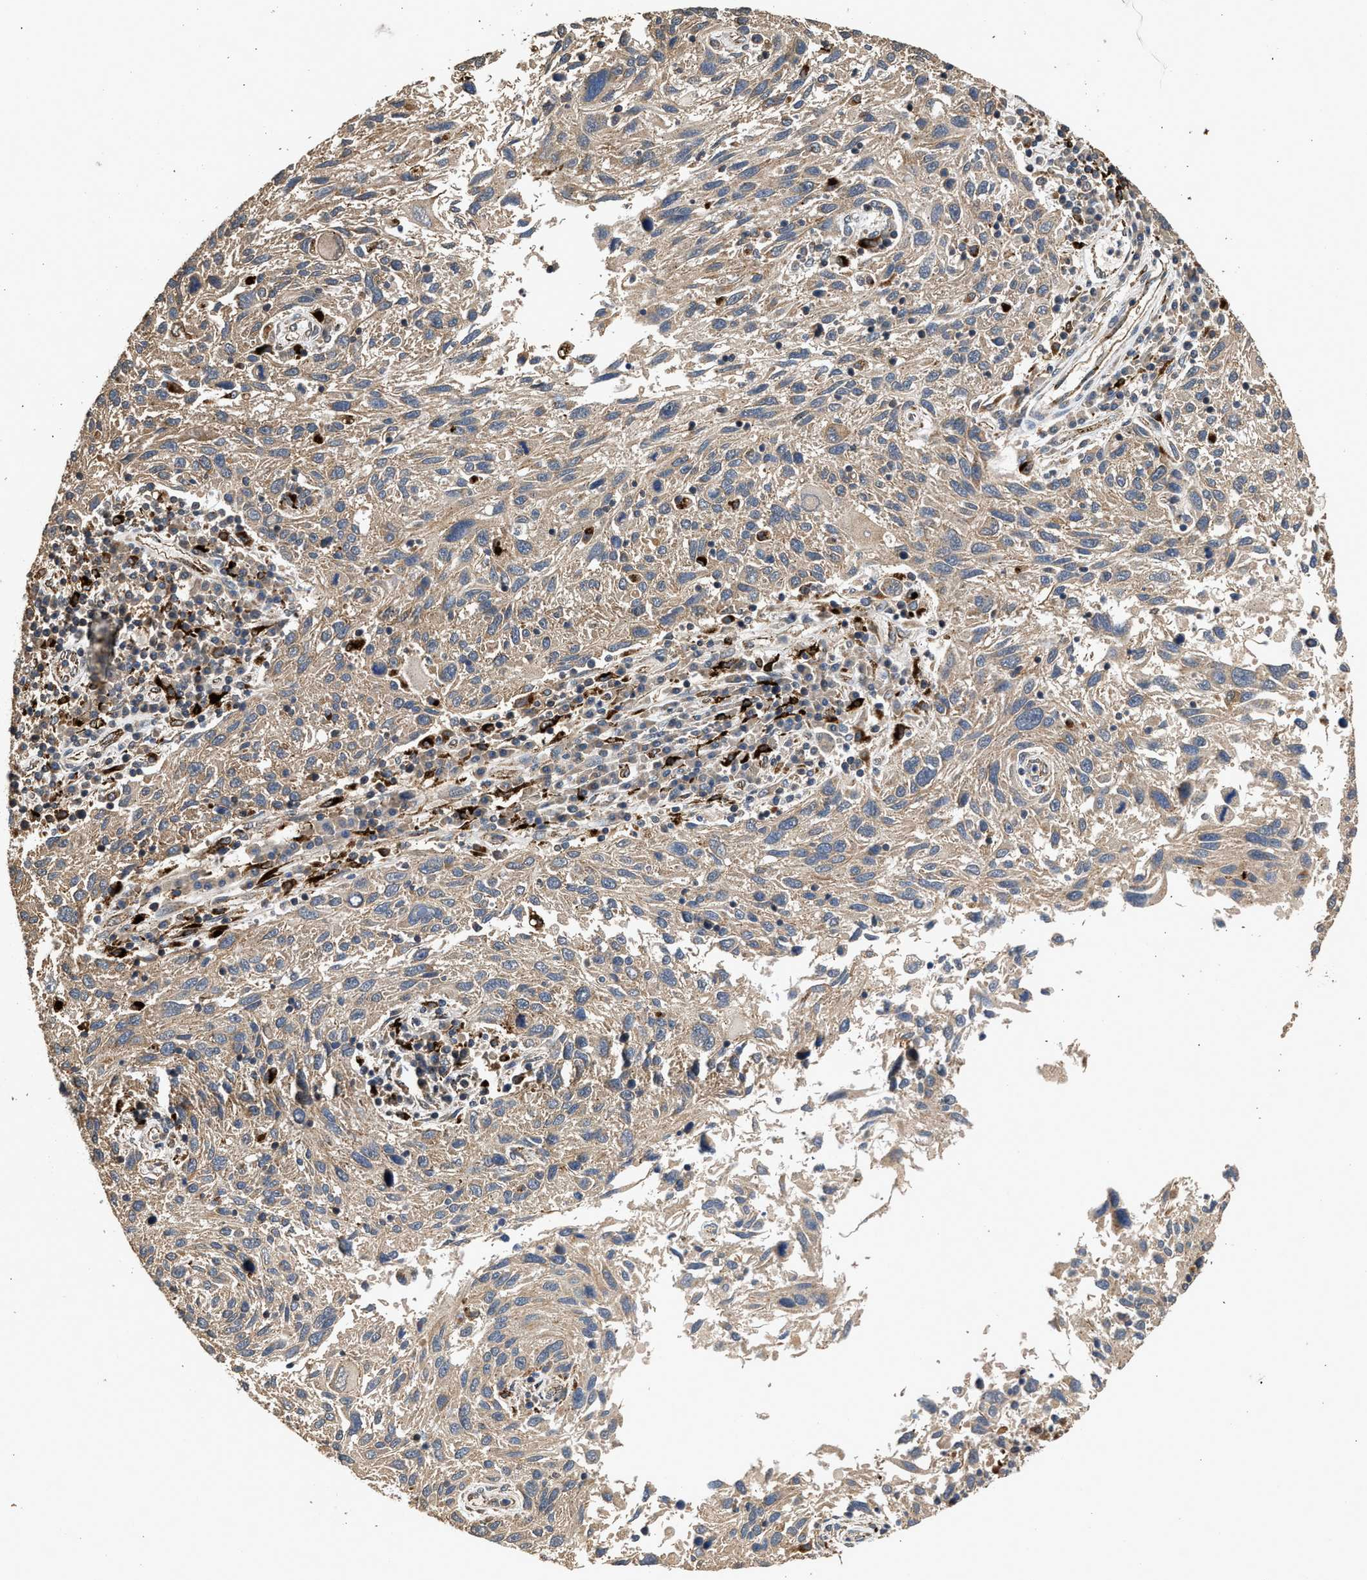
{"staining": {"intensity": "moderate", "quantity": ">75%", "location": "cytoplasmic/membranous"}, "tissue": "melanoma", "cell_type": "Tumor cells", "image_type": "cancer", "snomed": [{"axis": "morphology", "description": "Malignant melanoma, NOS"}, {"axis": "topography", "description": "Skin"}], "caption": "The micrograph reveals a brown stain indicating the presence of a protein in the cytoplasmic/membranous of tumor cells in malignant melanoma.", "gene": "CTSV", "patient": {"sex": "male", "age": 53}}